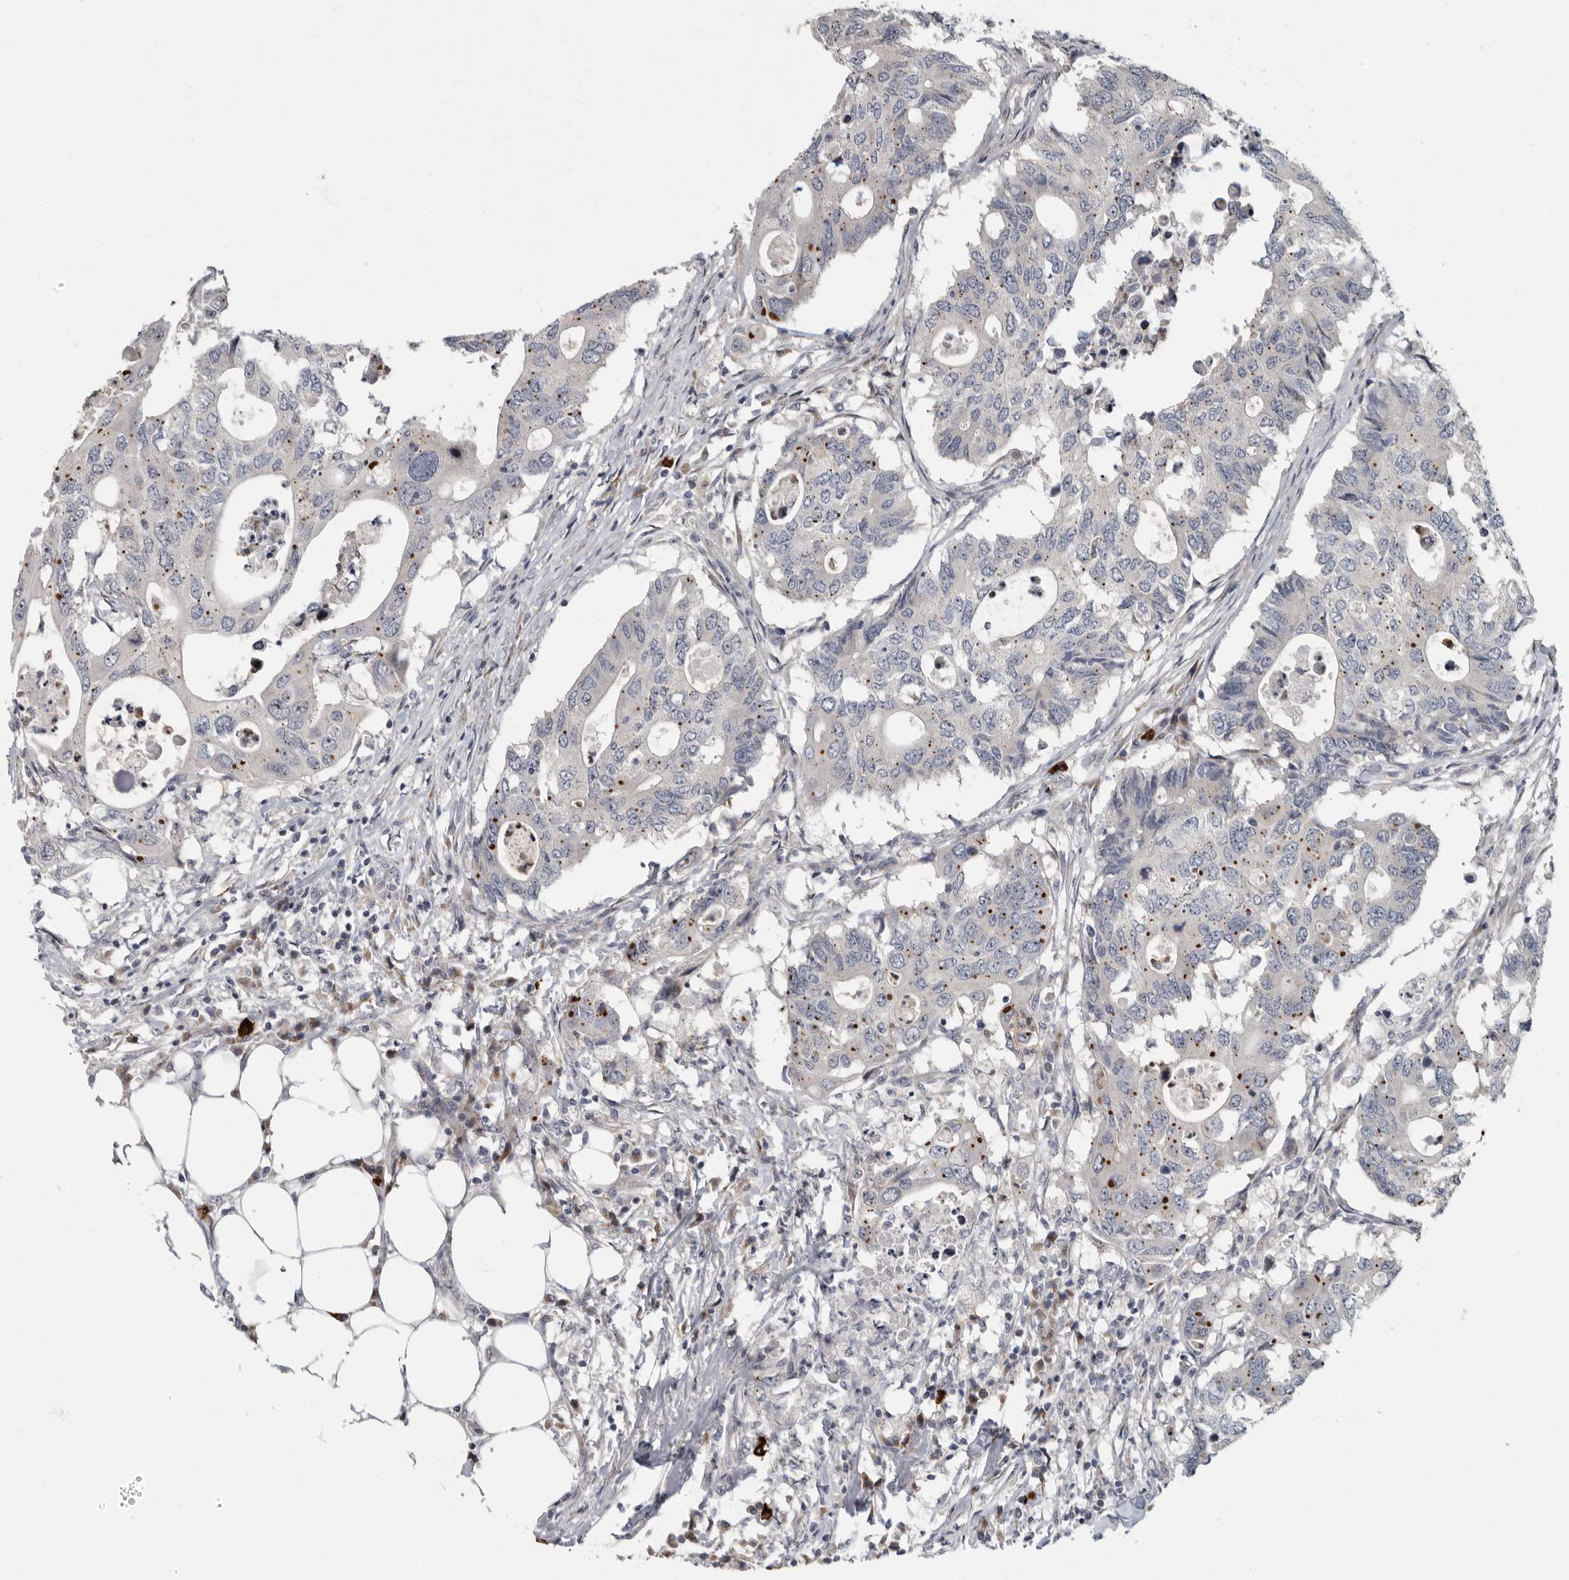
{"staining": {"intensity": "moderate", "quantity": "<25%", "location": "cytoplasmic/membranous"}, "tissue": "colorectal cancer", "cell_type": "Tumor cells", "image_type": "cancer", "snomed": [{"axis": "morphology", "description": "Adenocarcinoma, NOS"}, {"axis": "topography", "description": "Colon"}], "caption": "This is a micrograph of immunohistochemistry staining of colorectal cancer (adenocarcinoma), which shows moderate expression in the cytoplasmic/membranous of tumor cells.", "gene": "PDCD11", "patient": {"sex": "male", "age": 71}}